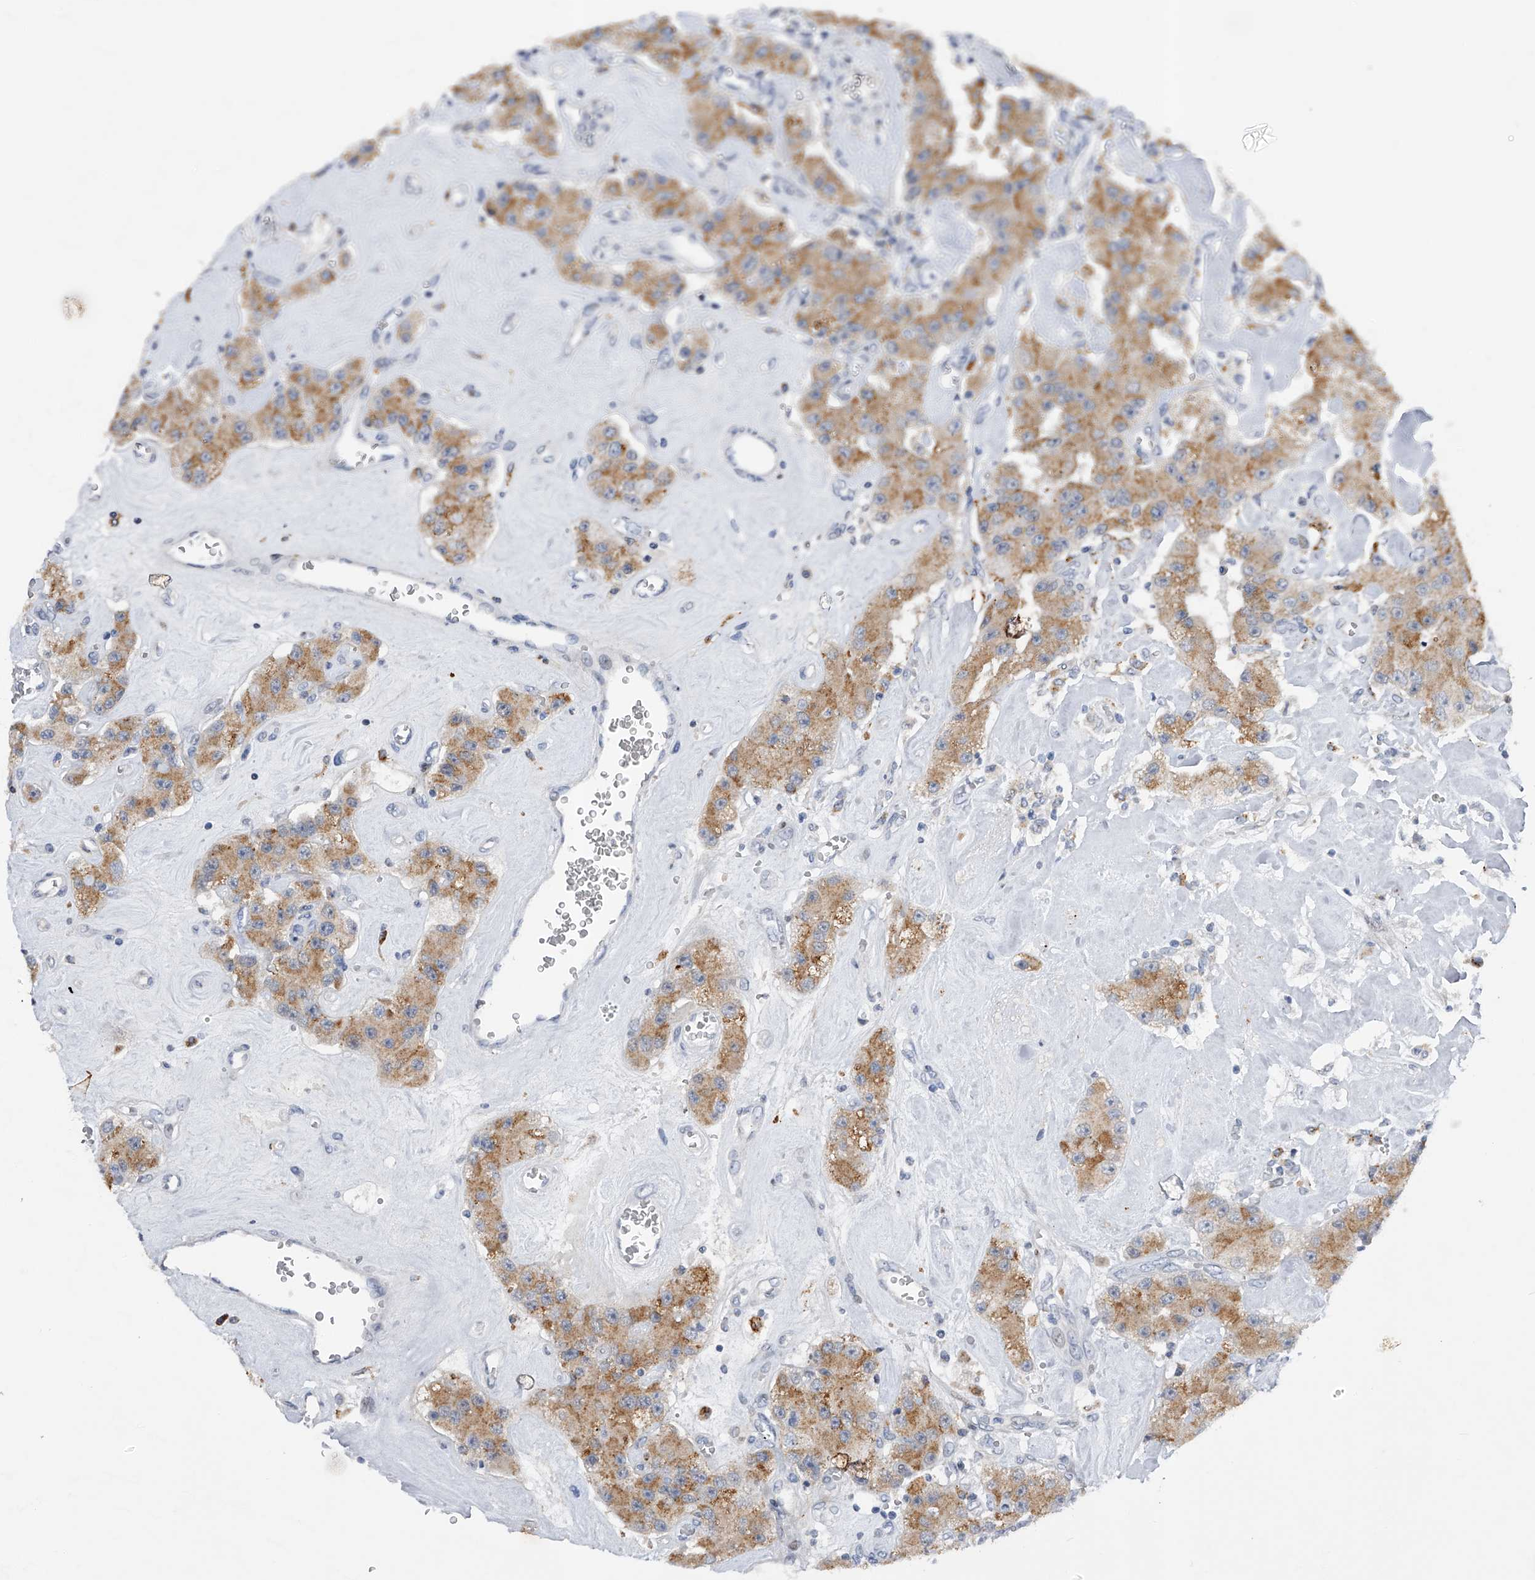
{"staining": {"intensity": "moderate", "quantity": "25%-75%", "location": "cytoplasmic/membranous"}, "tissue": "carcinoid", "cell_type": "Tumor cells", "image_type": "cancer", "snomed": [{"axis": "morphology", "description": "Carcinoid, malignant, NOS"}, {"axis": "topography", "description": "Pancreas"}], "caption": "Carcinoid stained with a brown dye shows moderate cytoplasmic/membranous positive expression in approximately 25%-75% of tumor cells.", "gene": "RWDD2A", "patient": {"sex": "male", "age": 41}}